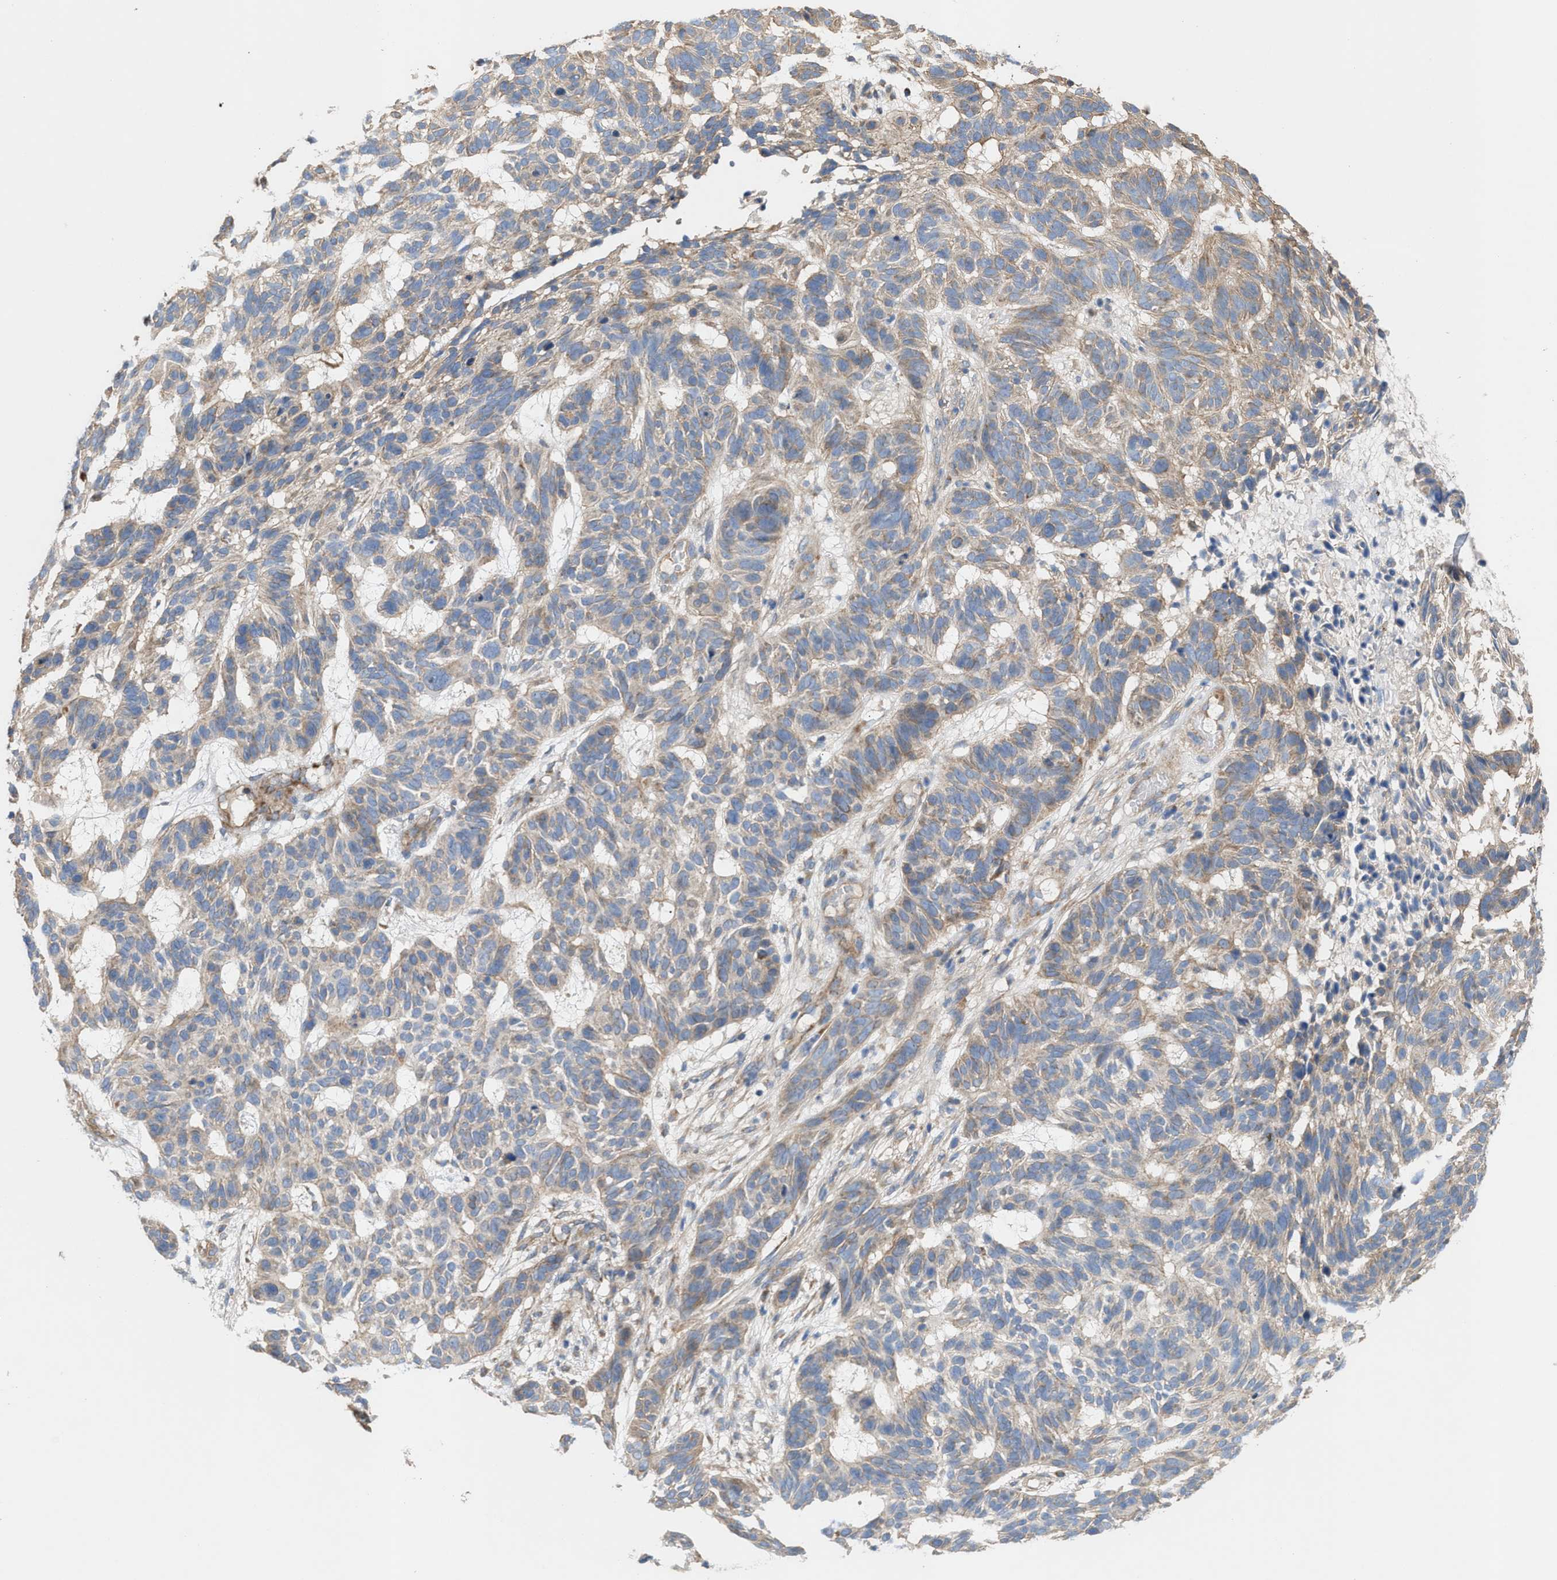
{"staining": {"intensity": "weak", "quantity": "<25%", "location": "cytoplasmic/membranous"}, "tissue": "skin cancer", "cell_type": "Tumor cells", "image_type": "cancer", "snomed": [{"axis": "morphology", "description": "Basal cell carcinoma"}, {"axis": "topography", "description": "Skin"}], "caption": "High magnification brightfield microscopy of skin cancer (basal cell carcinoma) stained with DAB (3,3'-diaminobenzidine) (brown) and counterstained with hematoxylin (blue): tumor cells show no significant expression.", "gene": "OXSM", "patient": {"sex": "male", "age": 85}}